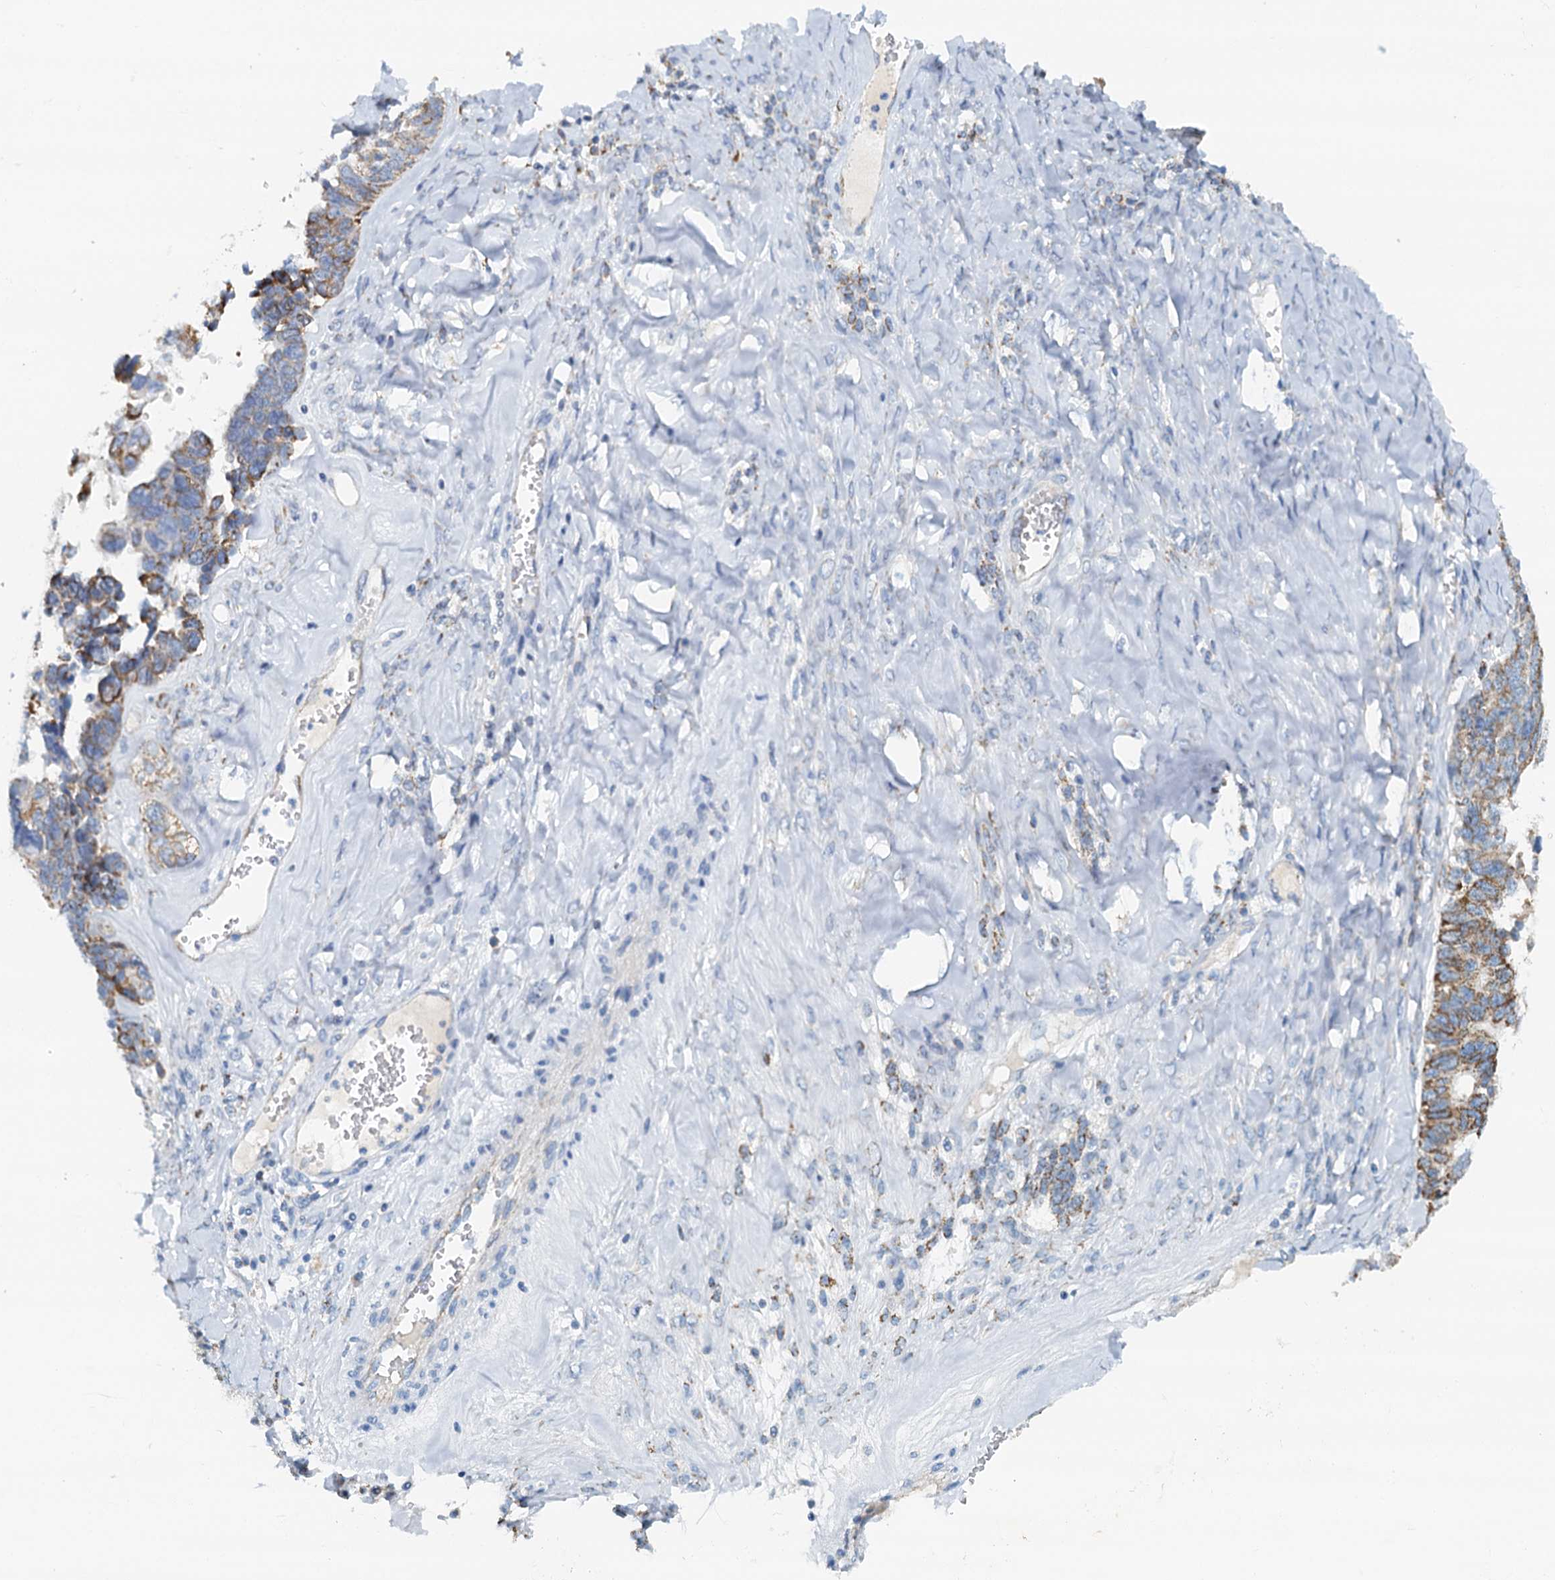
{"staining": {"intensity": "moderate", "quantity": "25%-75%", "location": "cytoplasmic/membranous"}, "tissue": "ovarian cancer", "cell_type": "Tumor cells", "image_type": "cancer", "snomed": [{"axis": "morphology", "description": "Cystadenocarcinoma, serous, NOS"}, {"axis": "topography", "description": "Ovary"}], "caption": "Moderate cytoplasmic/membranous protein staining is present in approximately 25%-75% of tumor cells in ovarian serous cystadenocarcinoma.", "gene": "POC1A", "patient": {"sex": "female", "age": 79}}